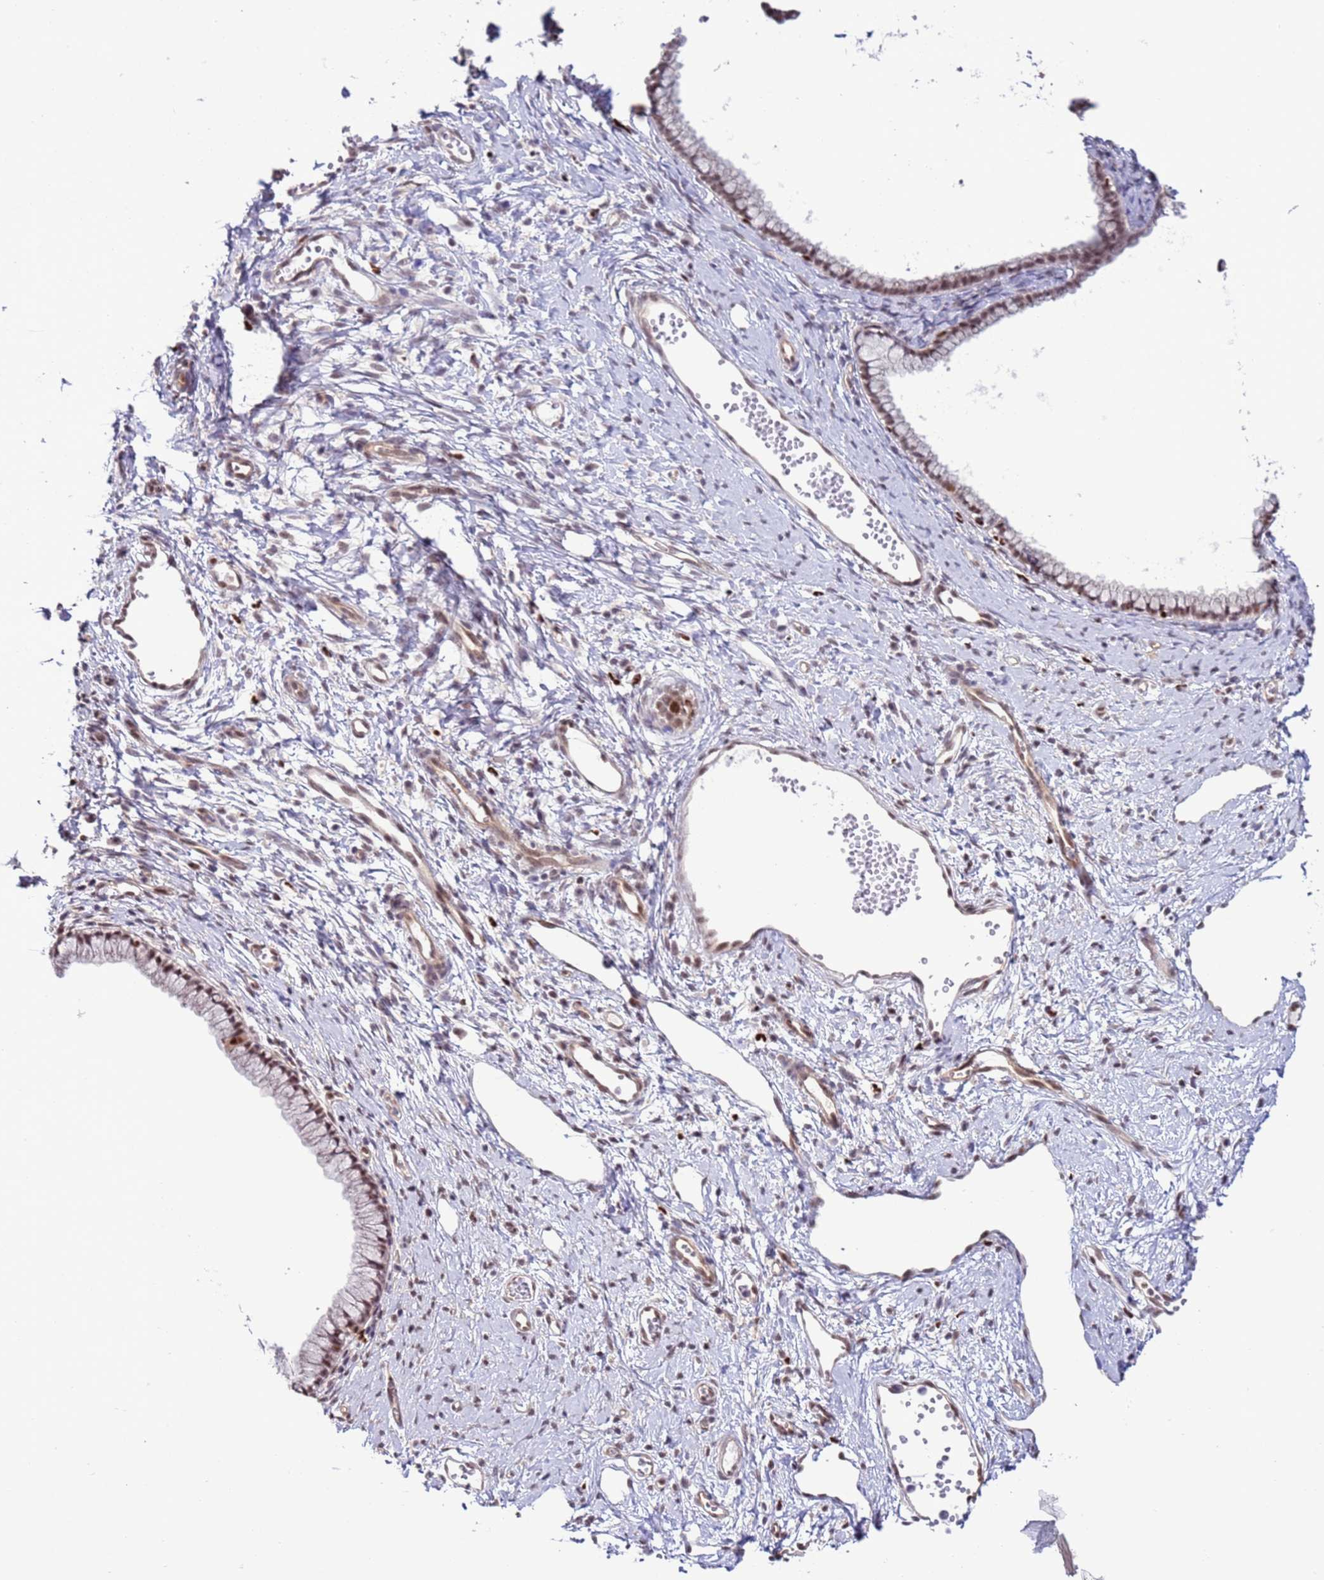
{"staining": {"intensity": "weak", "quantity": ">75%", "location": "cytoplasmic/membranous,nuclear"}, "tissue": "cervix", "cell_type": "Glandular cells", "image_type": "normal", "snomed": [{"axis": "morphology", "description": "Normal tissue, NOS"}, {"axis": "topography", "description": "Cervix"}], "caption": "Glandular cells exhibit low levels of weak cytoplasmic/membranous,nuclear positivity in approximately >75% of cells in benign human cervix. Nuclei are stained in blue.", "gene": "PRPF6", "patient": {"sex": "female", "age": 40}}